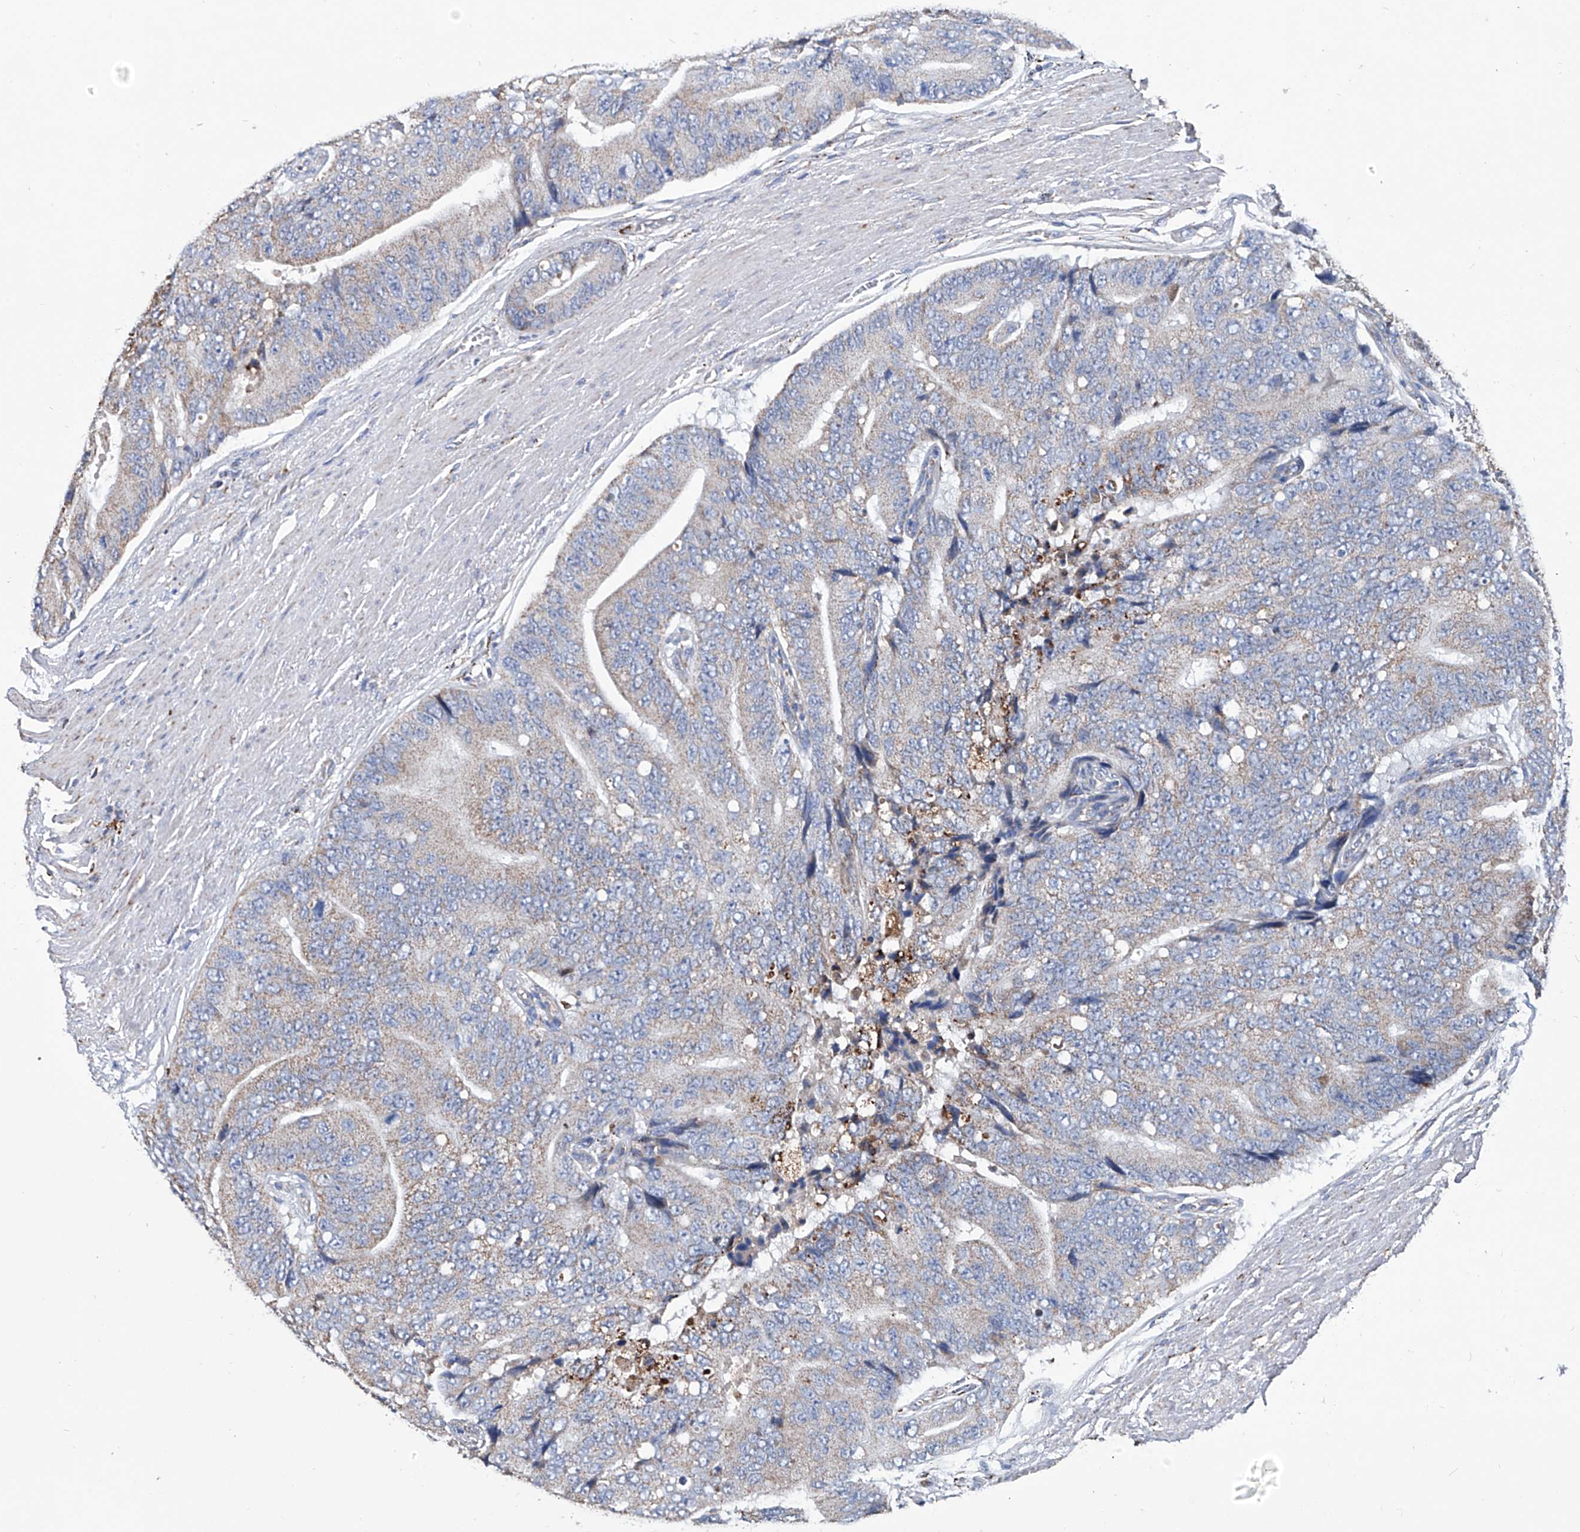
{"staining": {"intensity": "moderate", "quantity": "<25%", "location": "cytoplasmic/membranous"}, "tissue": "prostate cancer", "cell_type": "Tumor cells", "image_type": "cancer", "snomed": [{"axis": "morphology", "description": "Adenocarcinoma, High grade"}, {"axis": "topography", "description": "Prostate"}], "caption": "Immunohistochemical staining of prostate cancer reveals moderate cytoplasmic/membranous protein expression in about <25% of tumor cells.", "gene": "NHS", "patient": {"sex": "male", "age": 70}}